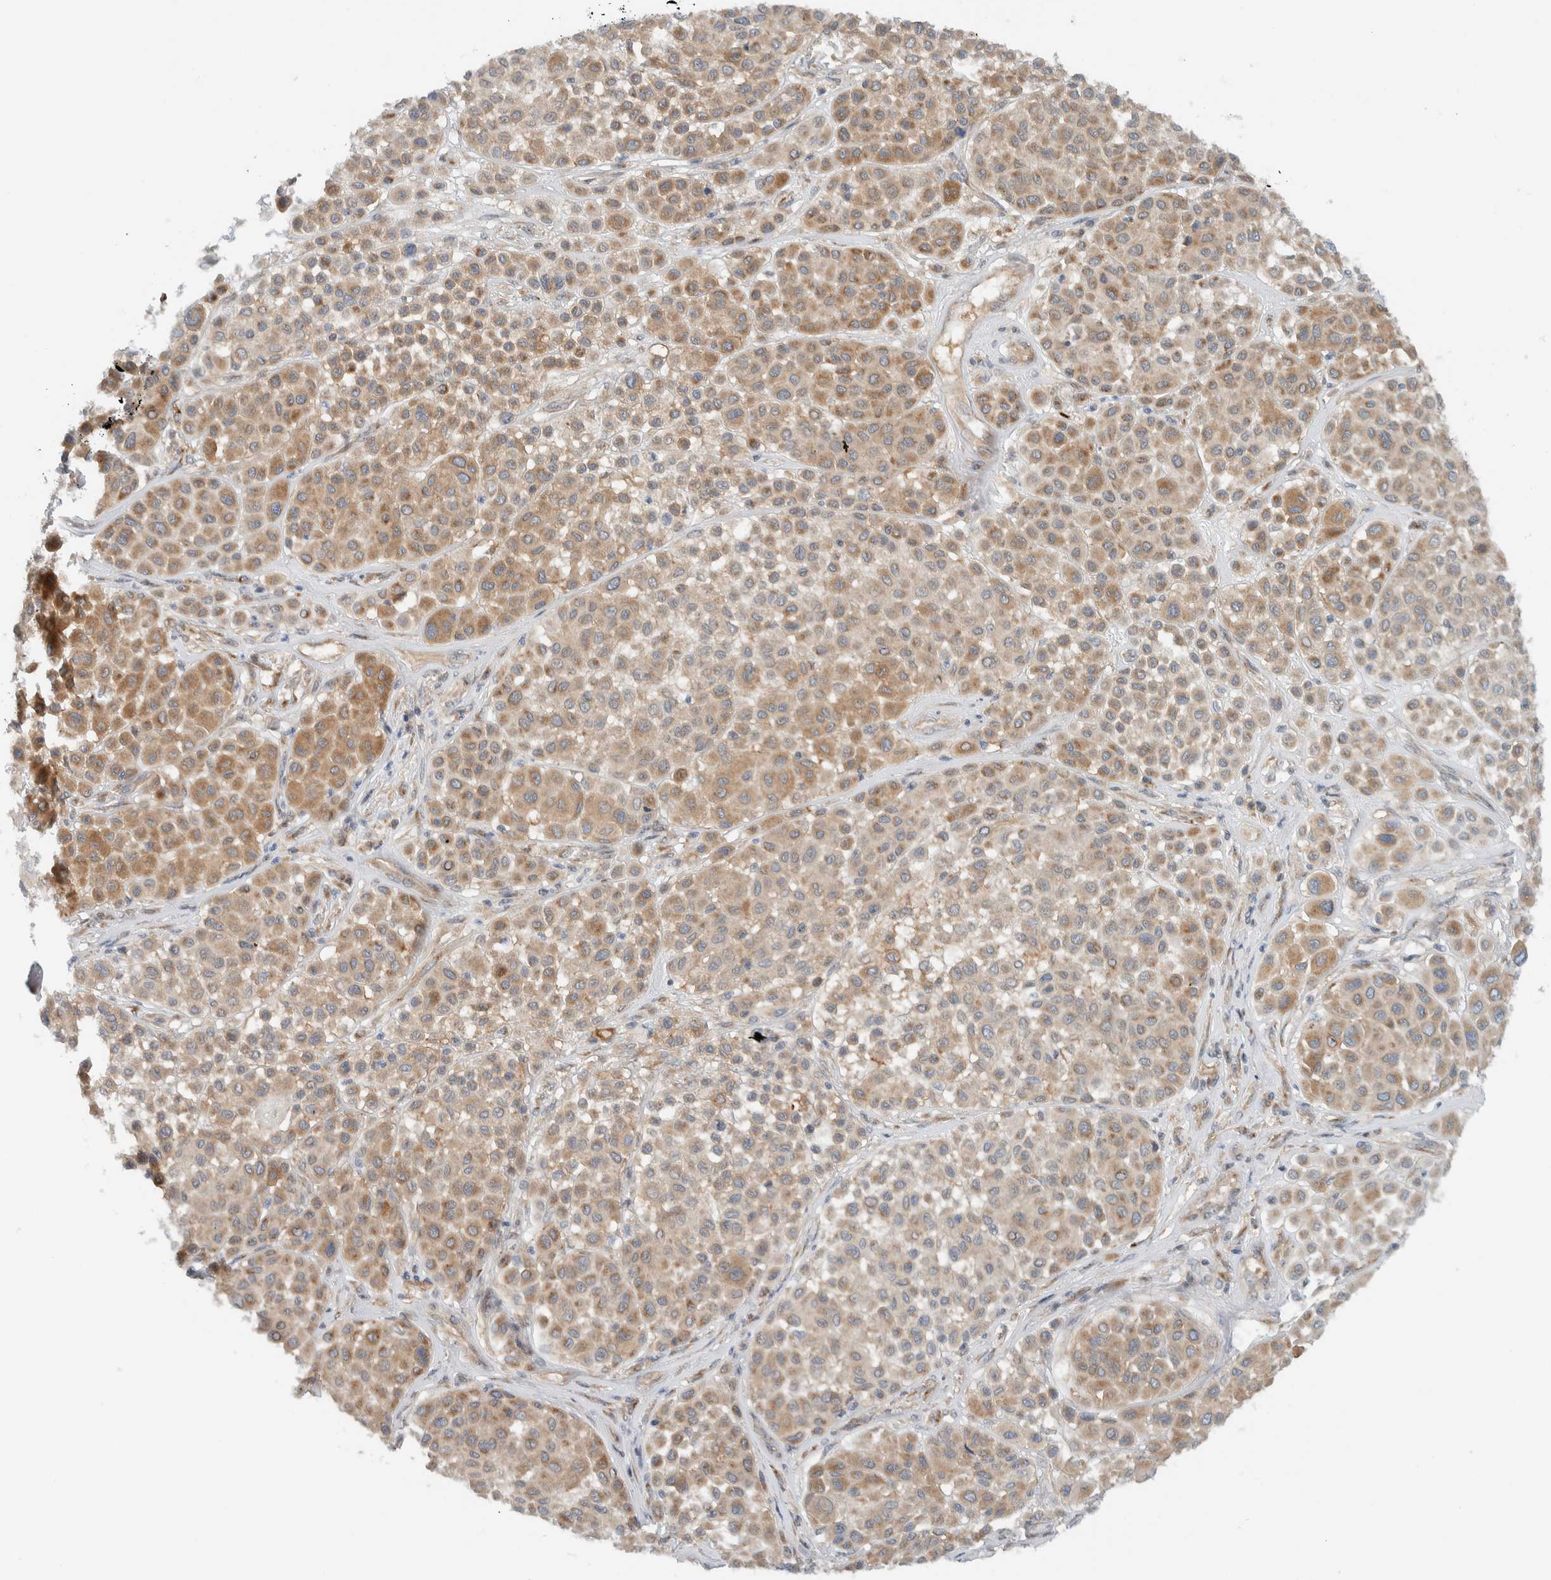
{"staining": {"intensity": "moderate", "quantity": ">75%", "location": "cytoplasmic/membranous"}, "tissue": "melanoma", "cell_type": "Tumor cells", "image_type": "cancer", "snomed": [{"axis": "morphology", "description": "Malignant melanoma, Metastatic site"}, {"axis": "topography", "description": "Soft tissue"}], "caption": "IHC of malignant melanoma (metastatic site) displays medium levels of moderate cytoplasmic/membranous positivity in about >75% of tumor cells. IHC stains the protein in brown and the nuclei are stained blue.", "gene": "RERE", "patient": {"sex": "male", "age": 41}}